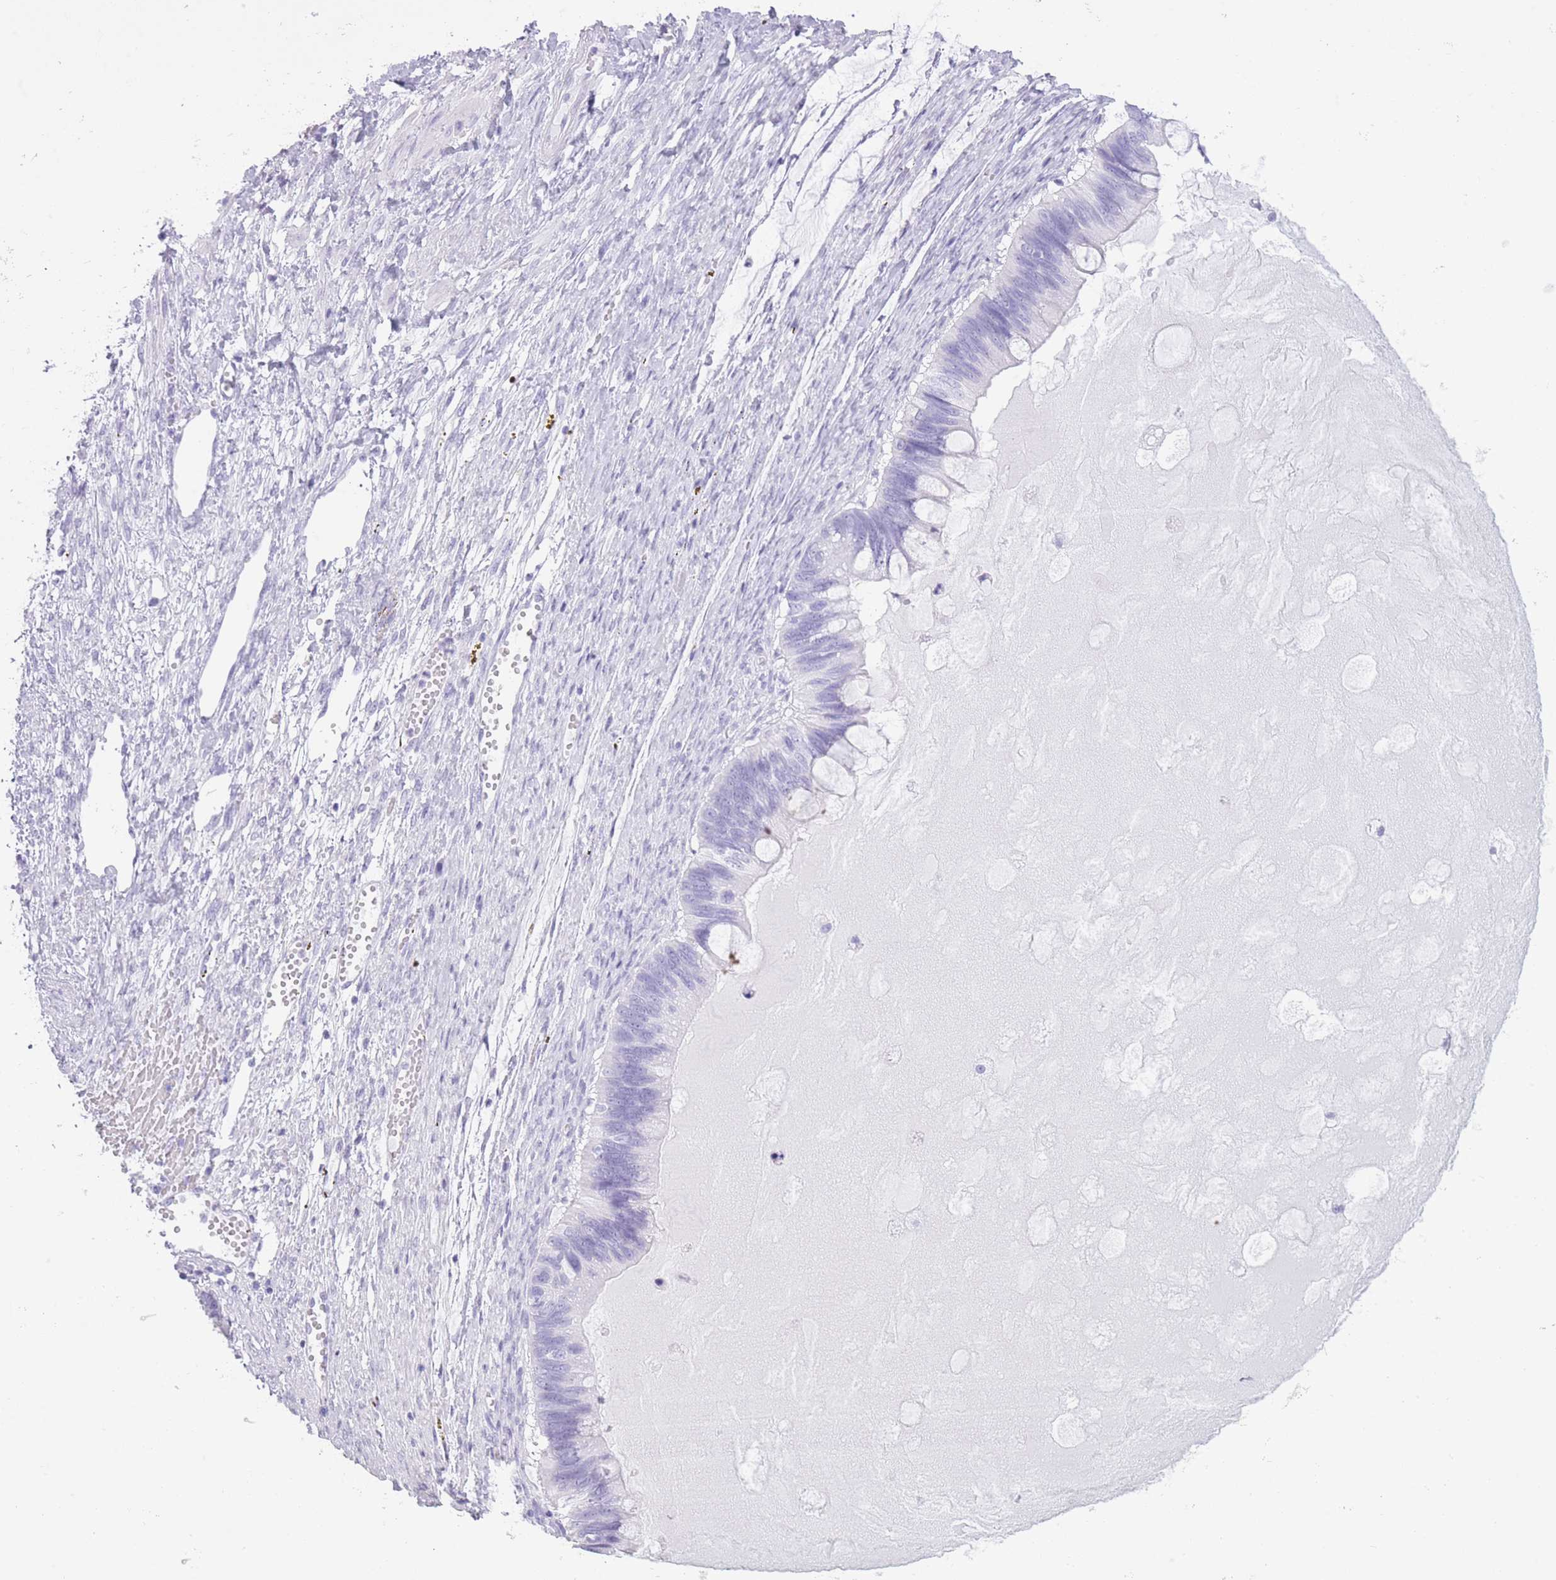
{"staining": {"intensity": "negative", "quantity": "none", "location": "none"}, "tissue": "ovarian cancer", "cell_type": "Tumor cells", "image_type": "cancer", "snomed": [{"axis": "morphology", "description": "Cystadenocarcinoma, mucinous, NOS"}, {"axis": "topography", "description": "Ovary"}], "caption": "Tumor cells are negative for brown protein staining in ovarian cancer (mucinous cystadenocarcinoma). (DAB immunohistochemistry visualized using brightfield microscopy, high magnification).", "gene": "OR4F21", "patient": {"sex": "female", "age": 61}}